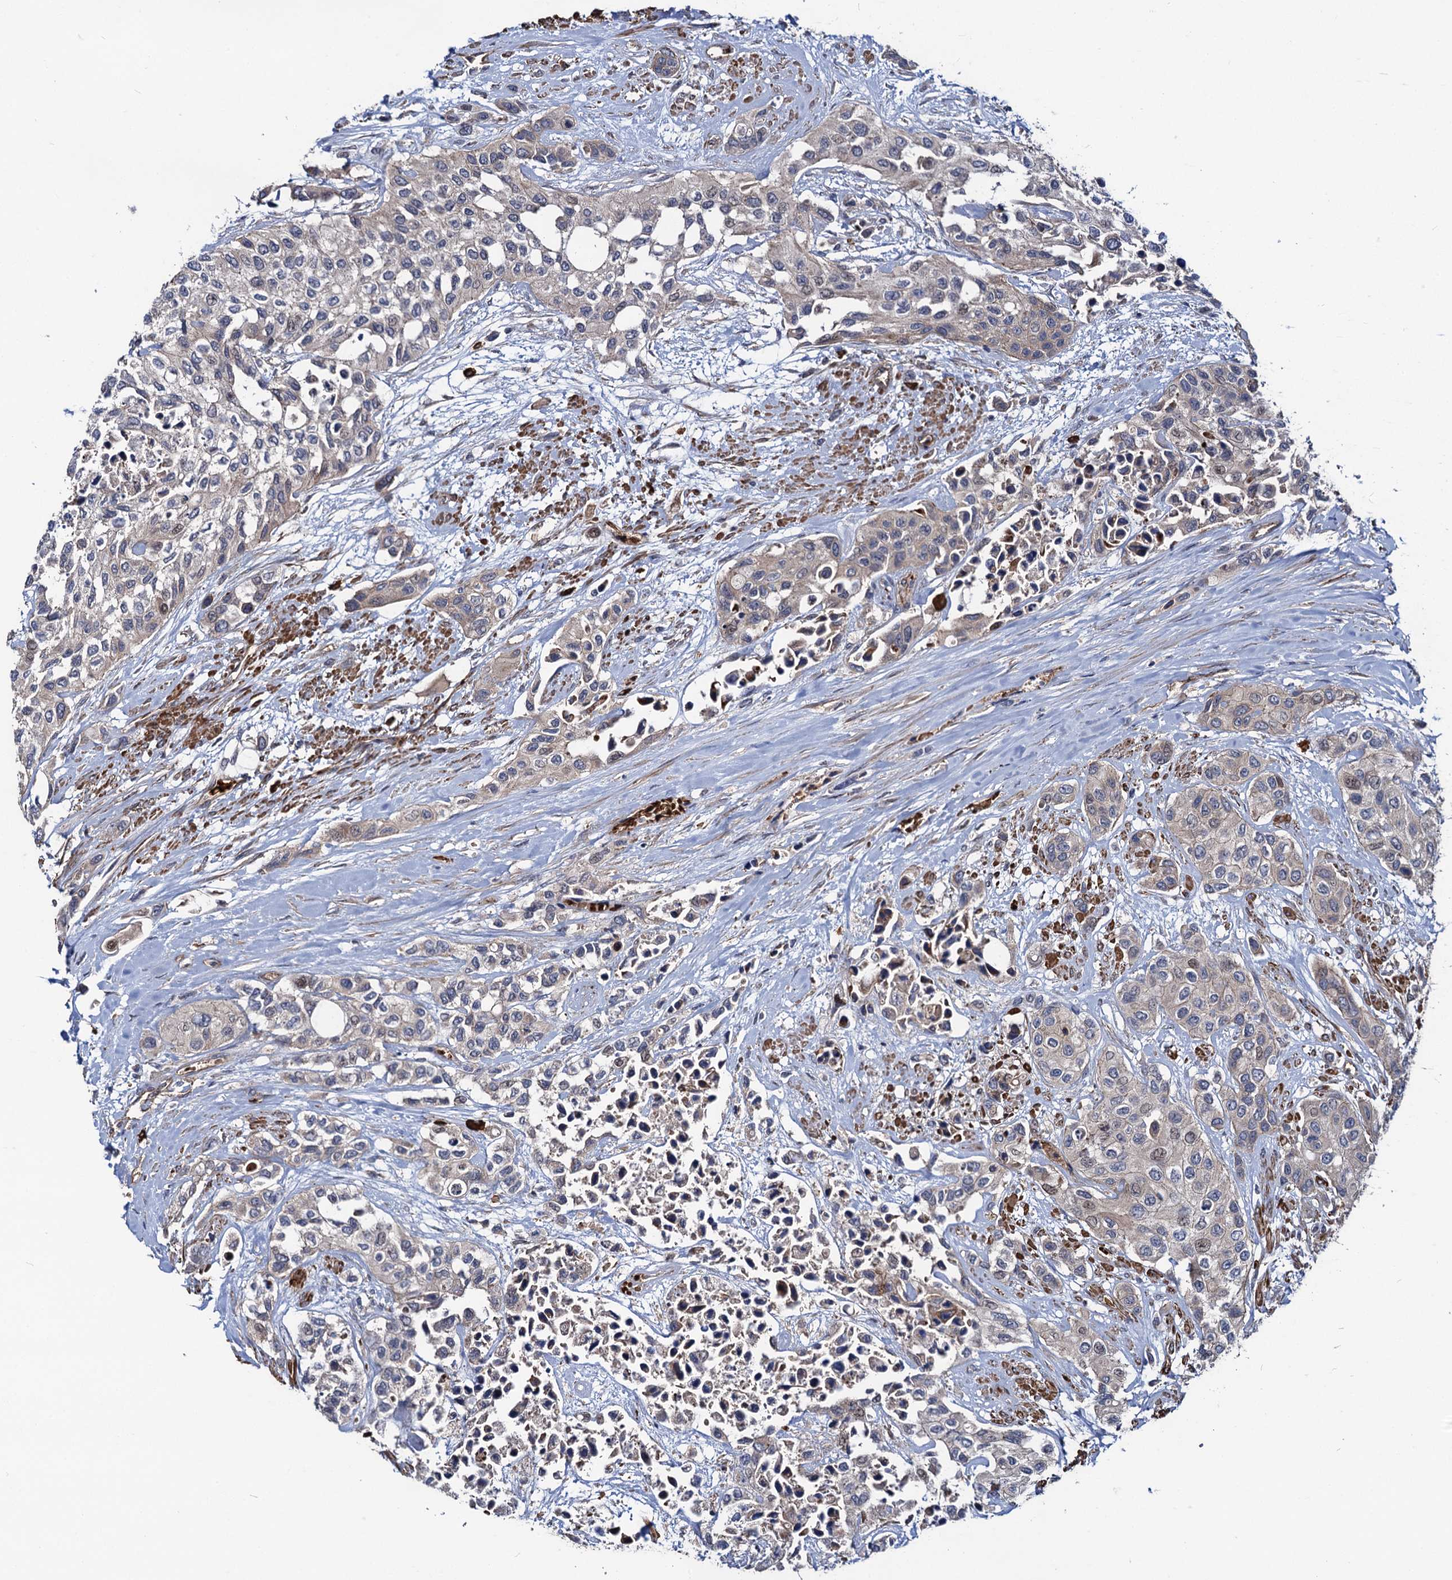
{"staining": {"intensity": "negative", "quantity": "none", "location": "none"}, "tissue": "urothelial cancer", "cell_type": "Tumor cells", "image_type": "cancer", "snomed": [{"axis": "morphology", "description": "Normal tissue, NOS"}, {"axis": "morphology", "description": "Urothelial carcinoma, High grade"}, {"axis": "topography", "description": "Vascular tissue"}, {"axis": "topography", "description": "Urinary bladder"}], "caption": "Immunohistochemistry (IHC) image of human urothelial carcinoma (high-grade) stained for a protein (brown), which shows no expression in tumor cells. (DAB IHC visualized using brightfield microscopy, high magnification).", "gene": "KXD1", "patient": {"sex": "female", "age": 56}}